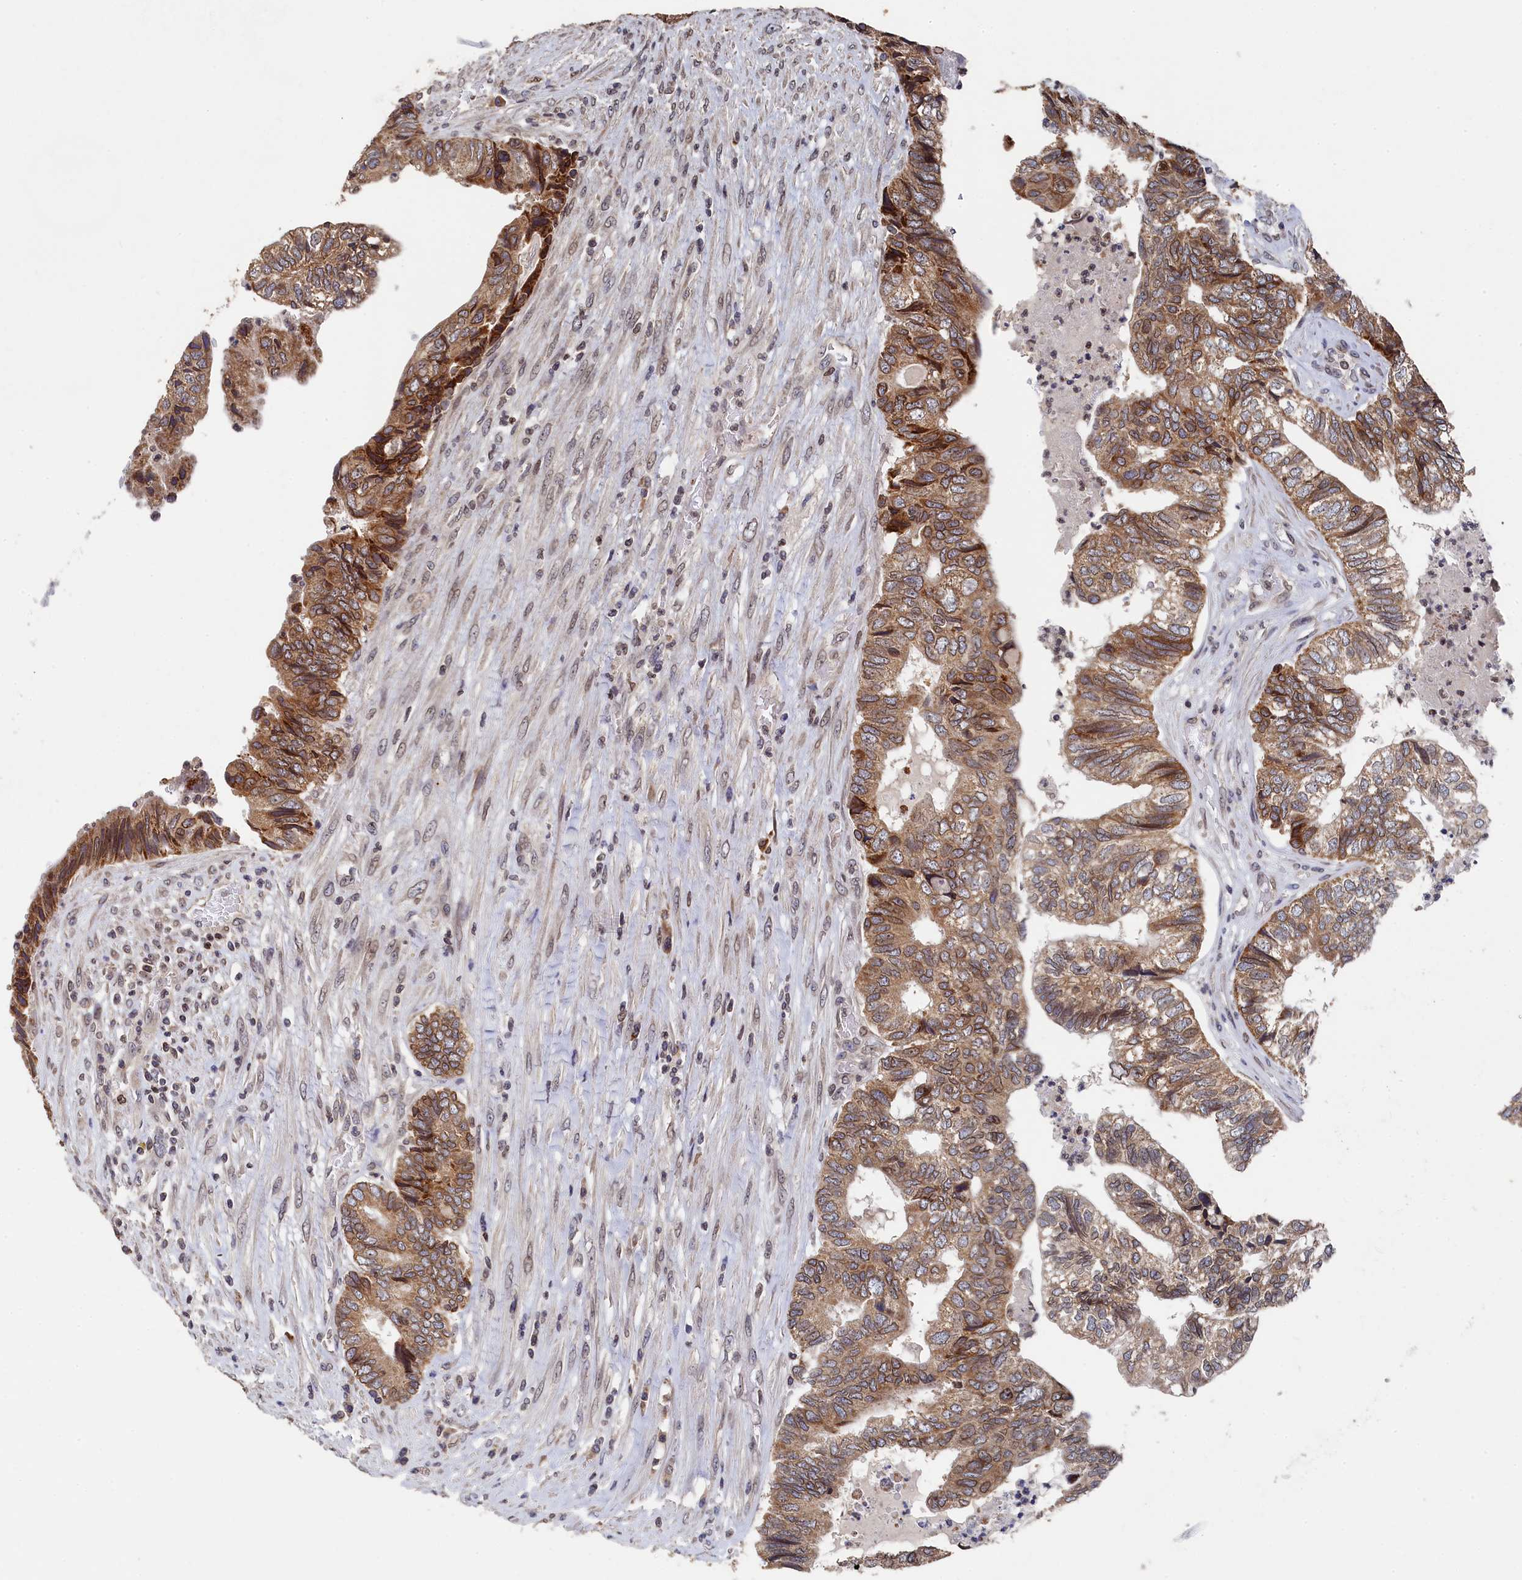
{"staining": {"intensity": "moderate", "quantity": ">75%", "location": "cytoplasmic/membranous"}, "tissue": "colorectal cancer", "cell_type": "Tumor cells", "image_type": "cancer", "snomed": [{"axis": "morphology", "description": "Adenocarcinoma, NOS"}, {"axis": "topography", "description": "Colon"}], "caption": "Human colorectal cancer stained with a protein marker demonstrates moderate staining in tumor cells.", "gene": "ANKEF1", "patient": {"sex": "female", "age": 67}}